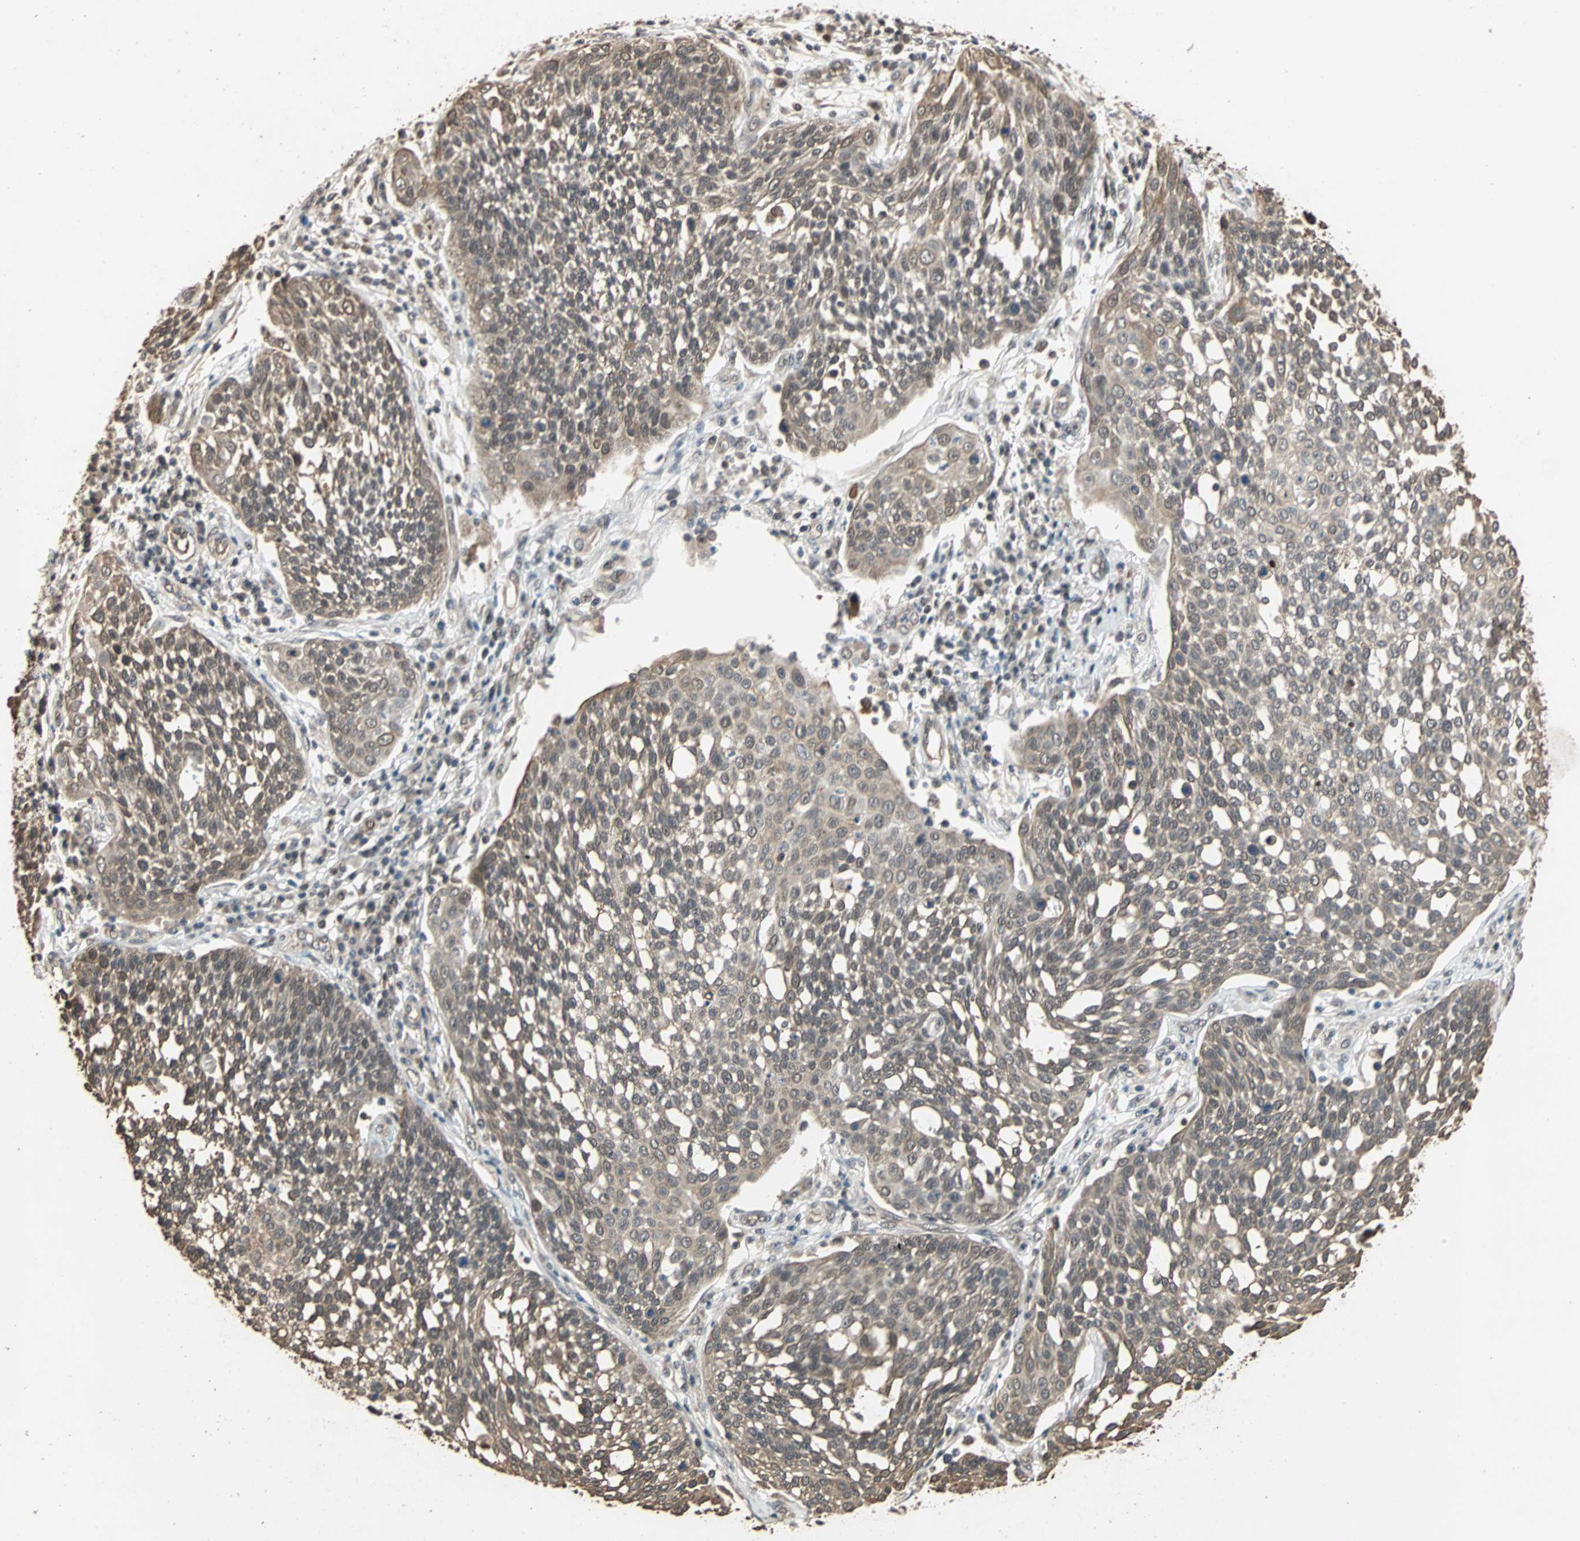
{"staining": {"intensity": "moderate", "quantity": ">75%", "location": "cytoplasmic/membranous,nuclear"}, "tissue": "cervical cancer", "cell_type": "Tumor cells", "image_type": "cancer", "snomed": [{"axis": "morphology", "description": "Squamous cell carcinoma, NOS"}, {"axis": "topography", "description": "Cervix"}], "caption": "IHC micrograph of cervical cancer stained for a protein (brown), which exhibits medium levels of moderate cytoplasmic/membranous and nuclear staining in approximately >75% of tumor cells.", "gene": "CDC5L", "patient": {"sex": "female", "age": 34}}